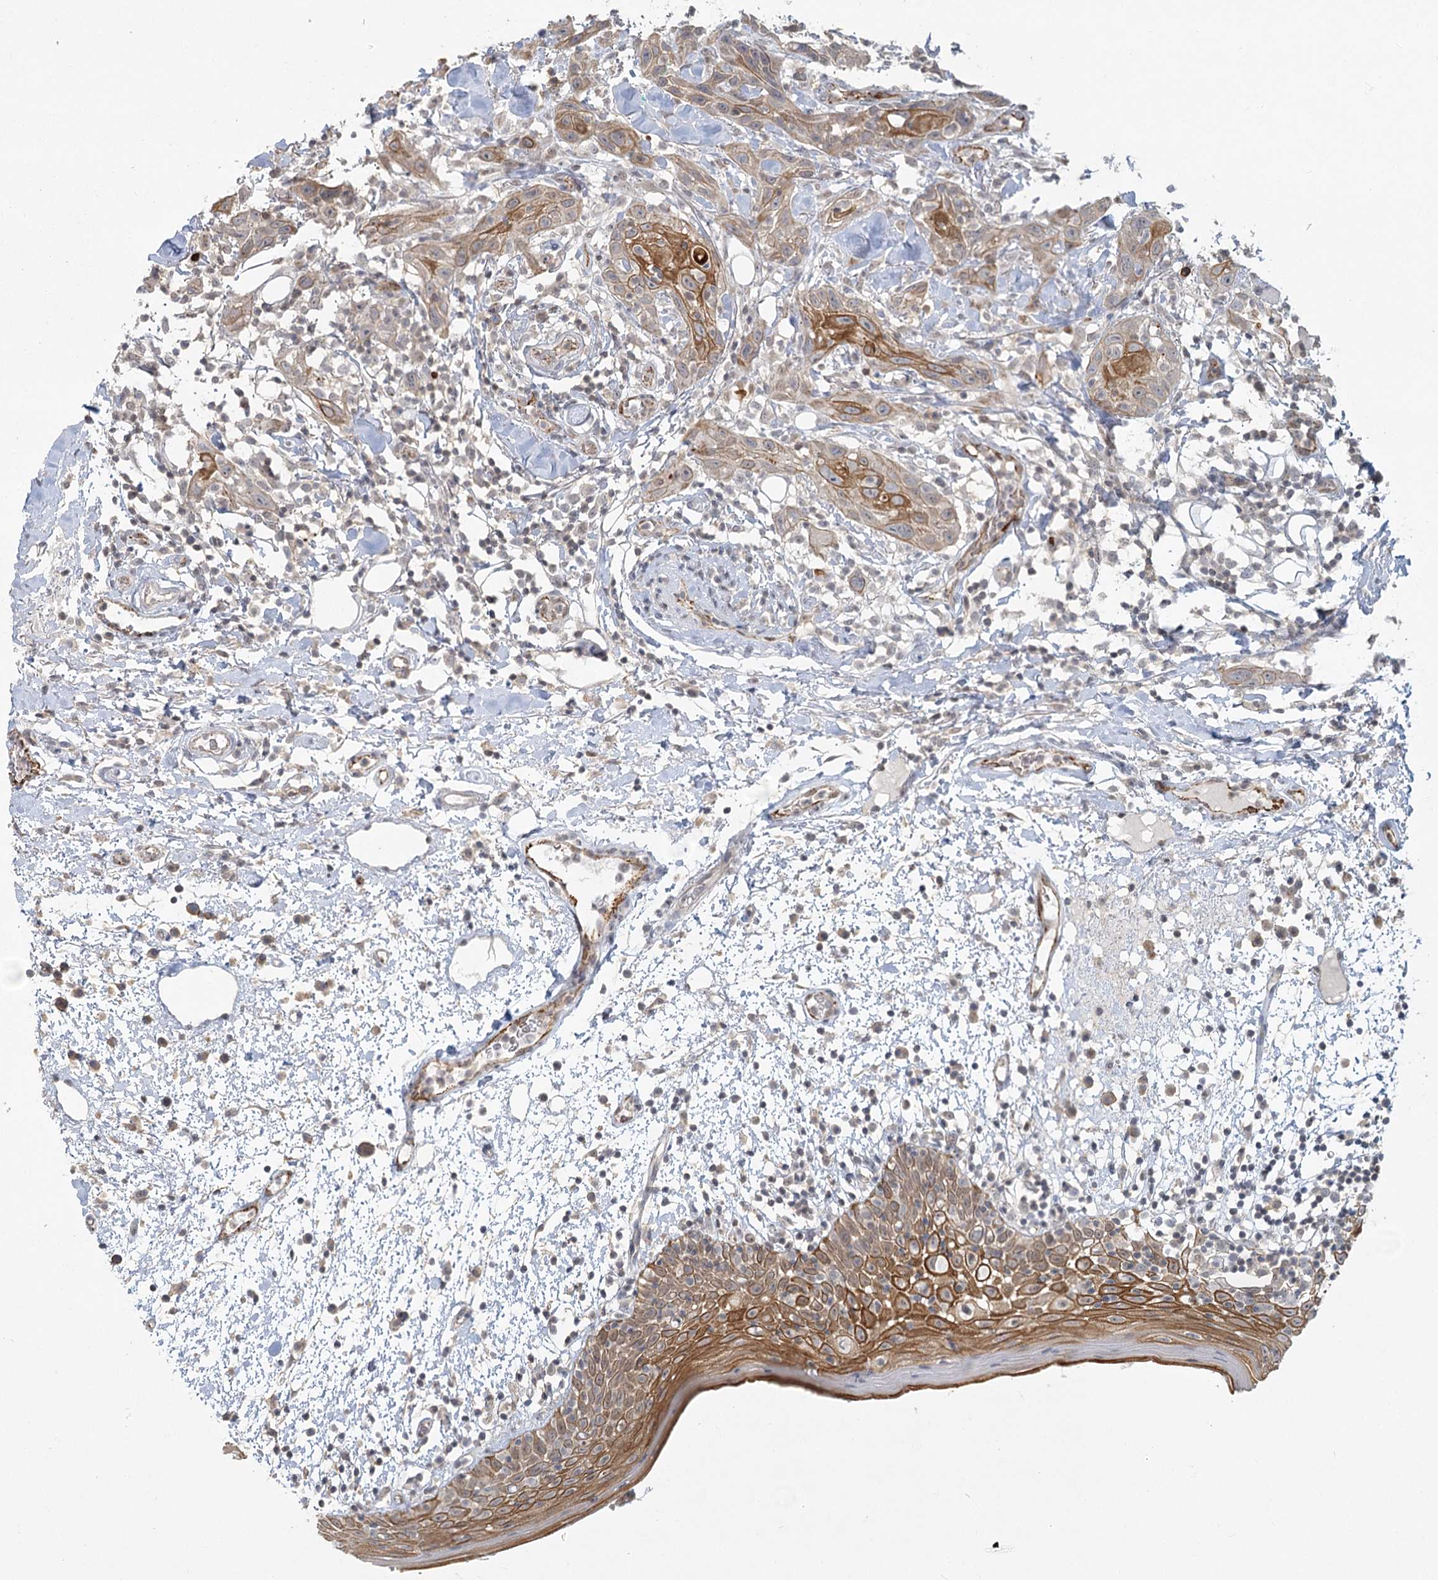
{"staining": {"intensity": "moderate", "quantity": ">75%", "location": "cytoplasmic/membranous"}, "tissue": "oral mucosa", "cell_type": "Squamous epithelial cells", "image_type": "normal", "snomed": [{"axis": "morphology", "description": "Normal tissue, NOS"}, {"axis": "morphology", "description": "Squamous cell carcinoma, NOS"}, {"axis": "topography", "description": "Skeletal muscle"}, {"axis": "topography", "description": "Oral tissue"}], "caption": "A brown stain labels moderate cytoplasmic/membranous expression of a protein in squamous epithelial cells of benign oral mucosa. (DAB = brown stain, brightfield microscopy at high magnification).", "gene": "KBTBD4", "patient": {"sex": "male", "age": 71}}